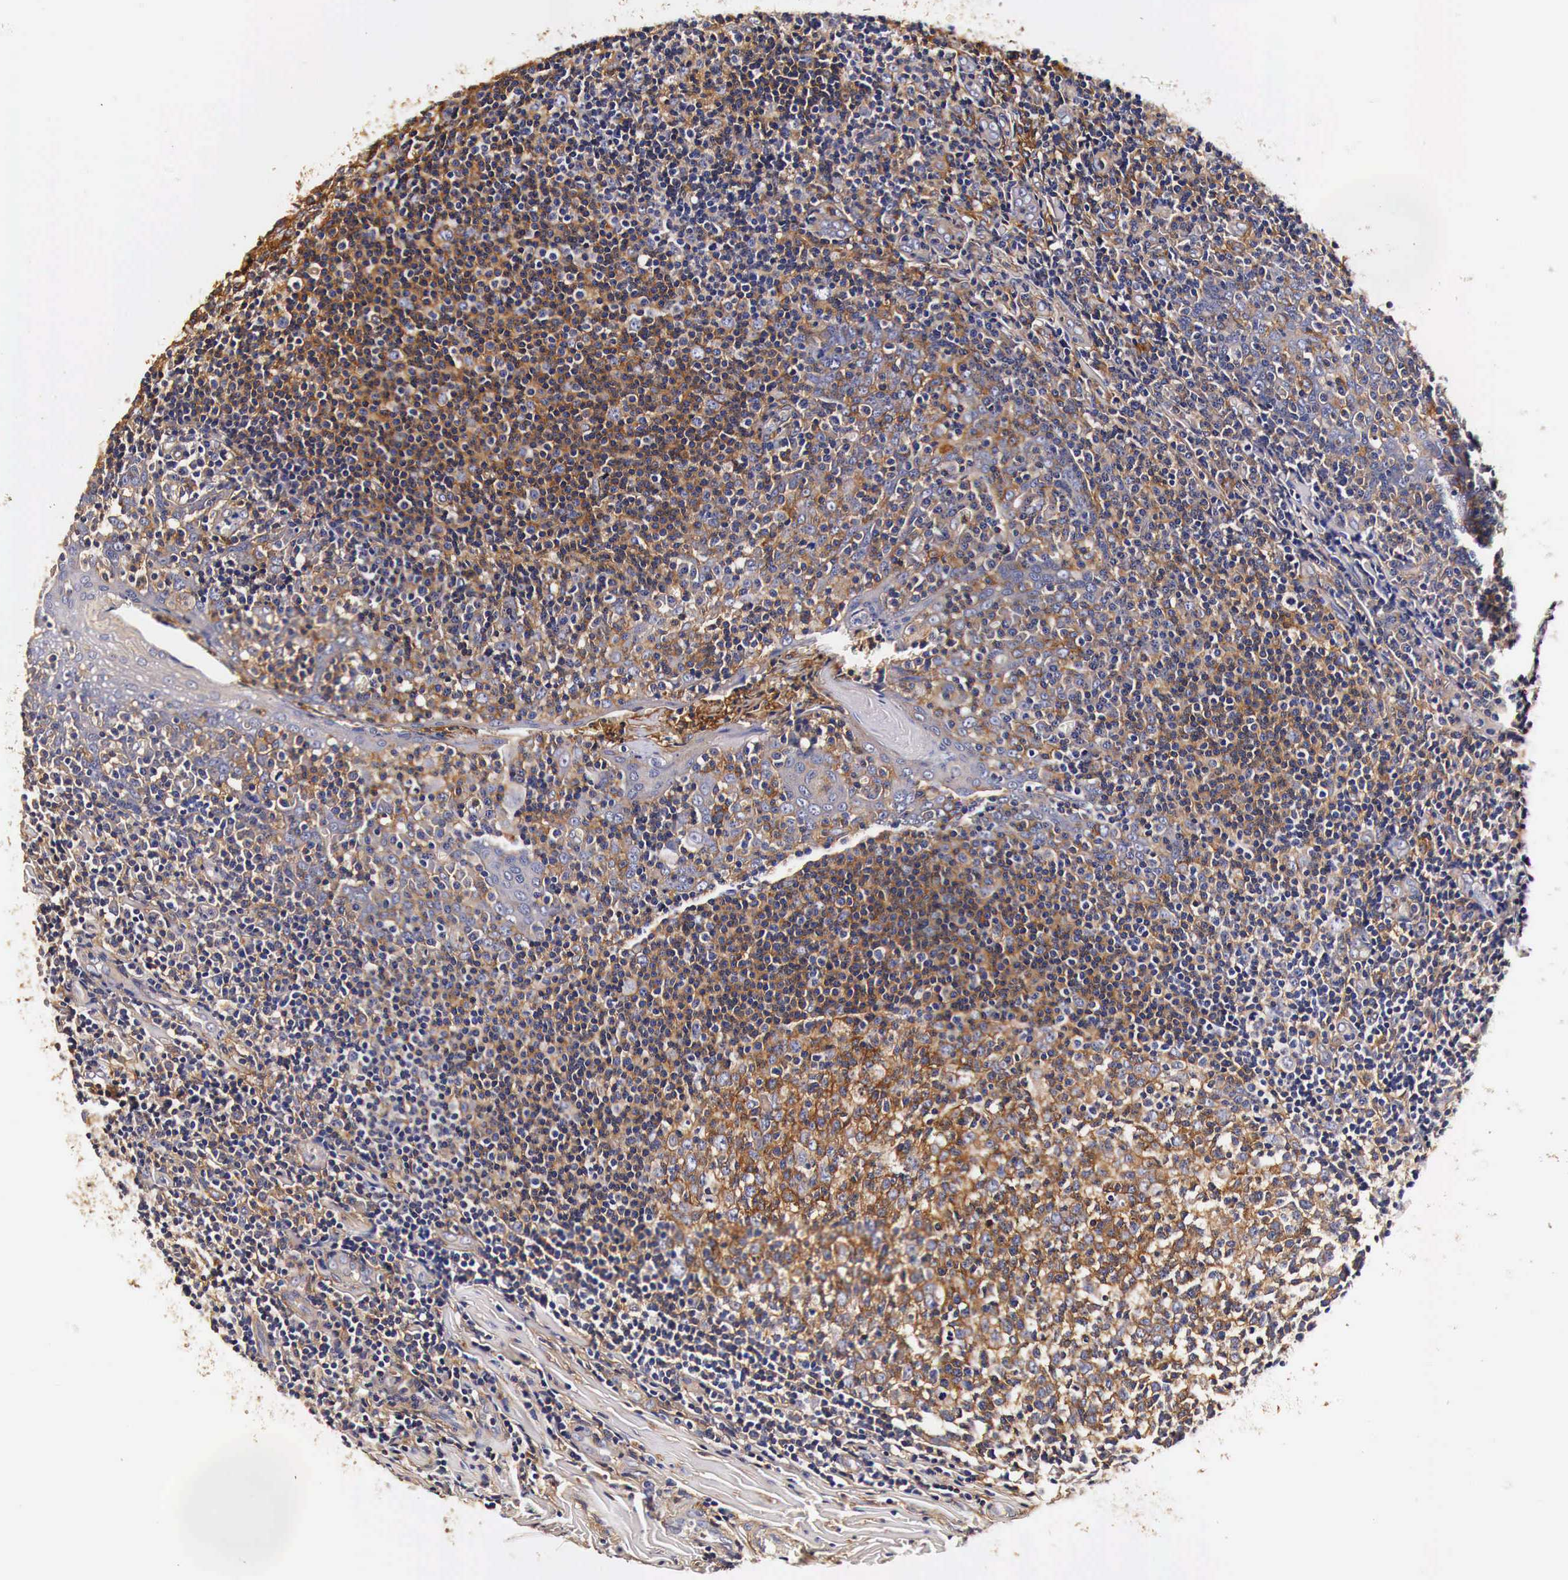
{"staining": {"intensity": "moderate", "quantity": ">75%", "location": "cytoplasmic/membranous"}, "tissue": "tonsil", "cell_type": "Germinal center cells", "image_type": "normal", "snomed": [{"axis": "morphology", "description": "Normal tissue, NOS"}, {"axis": "topography", "description": "Tonsil"}], "caption": "This photomicrograph shows benign tonsil stained with immunohistochemistry to label a protein in brown. The cytoplasmic/membranous of germinal center cells show moderate positivity for the protein. Nuclei are counter-stained blue.", "gene": "RP2", "patient": {"sex": "female", "age": 41}}